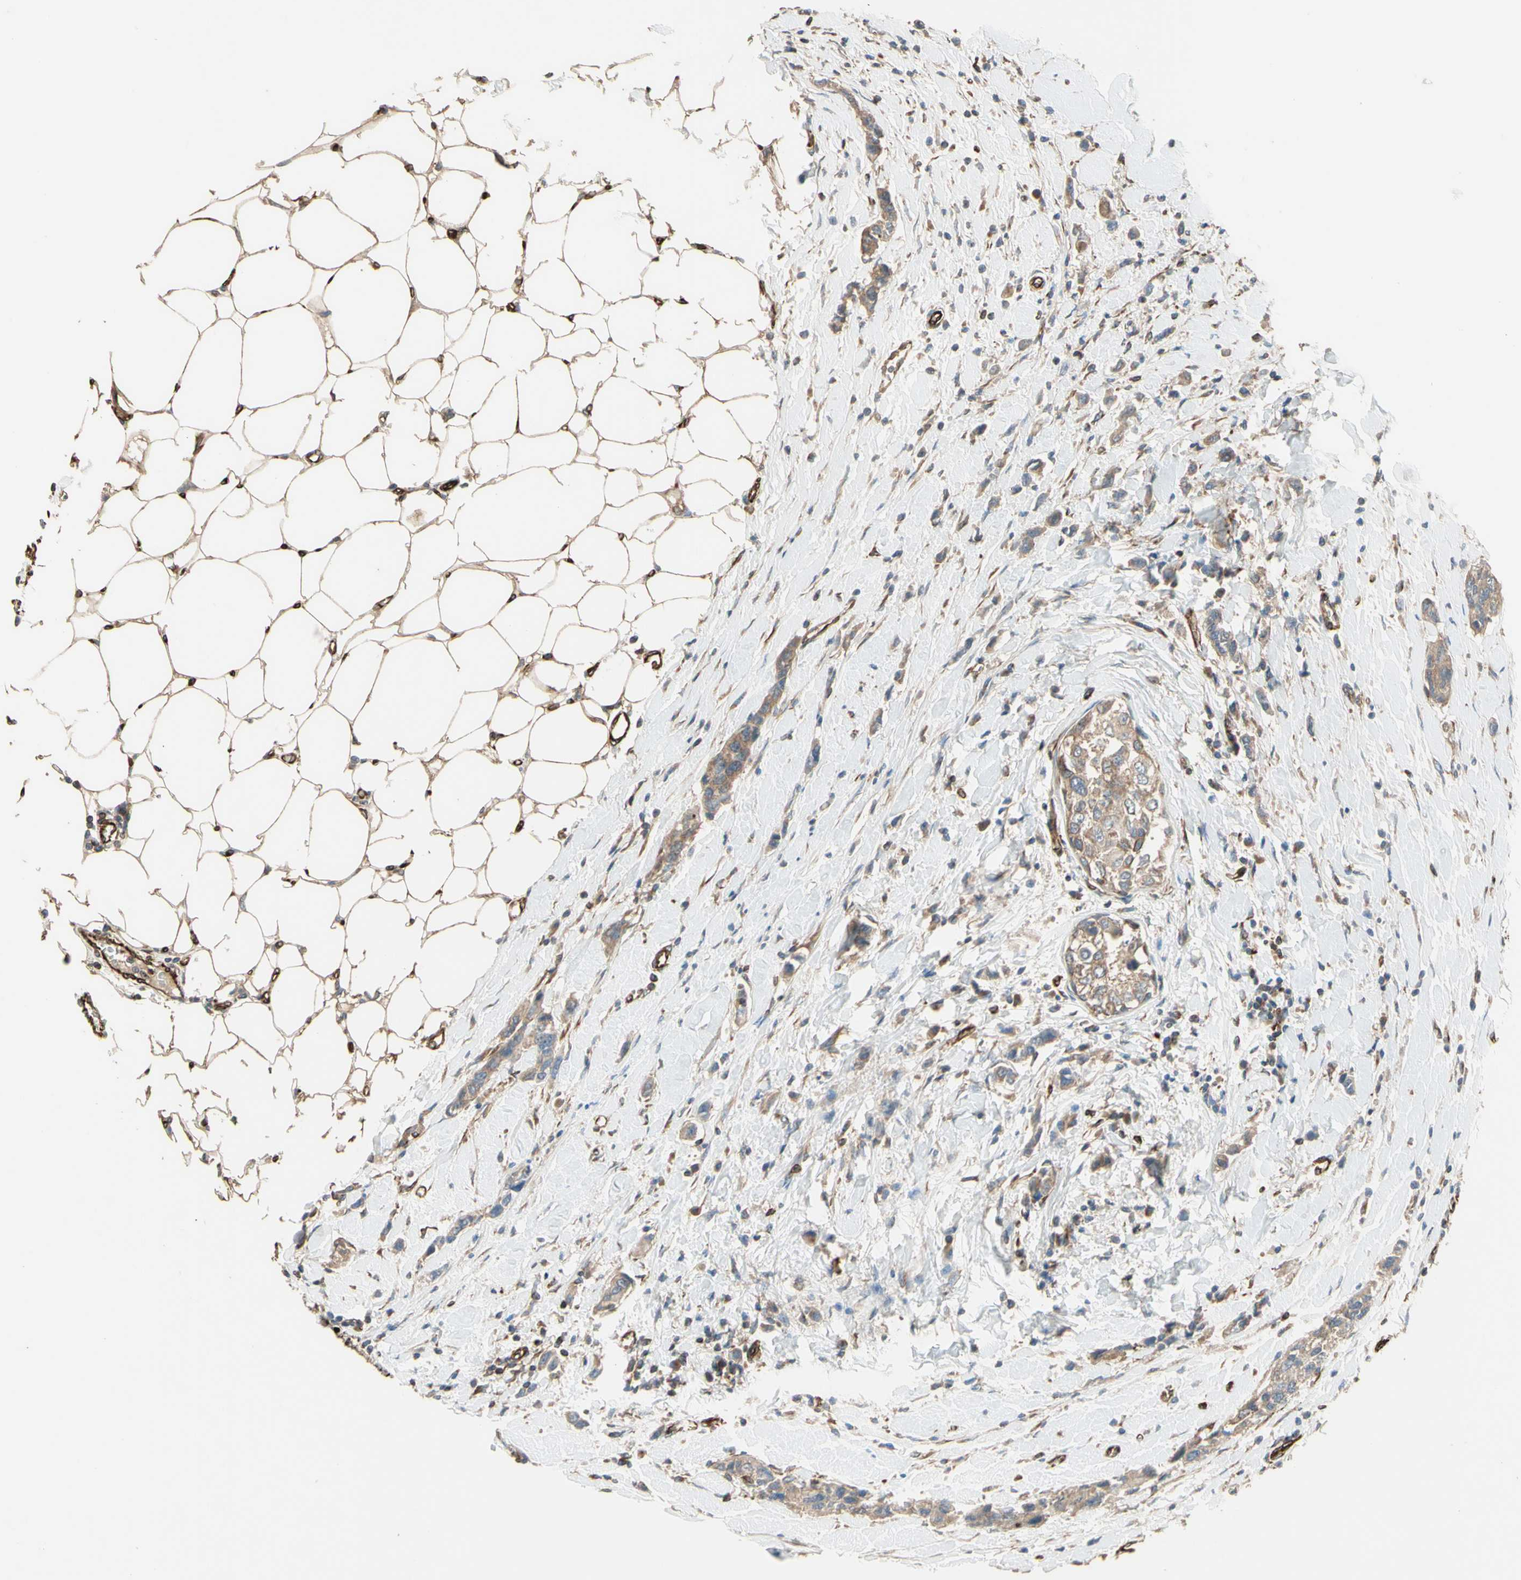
{"staining": {"intensity": "weak", "quantity": "25%-75%", "location": "cytoplasmic/membranous"}, "tissue": "breast cancer", "cell_type": "Tumor cells", "image_type": "cancer", "snomed": [{"axis": "morphology", "description": "Normal tissue, NOS"}, {"axis": "morphology", "description": "Duct carcinoma"}, {"axis": "topography", "description": "Breast"}], "caption": "Approximately 25%-75% of tumor cells in breast cancer demonstrate weak cytoplasmic/membranous protein positivity as visualized by brown immunohistochemical staining.", "gene": "TRAF2", "patient": {"sex": "female", "age": 50}}